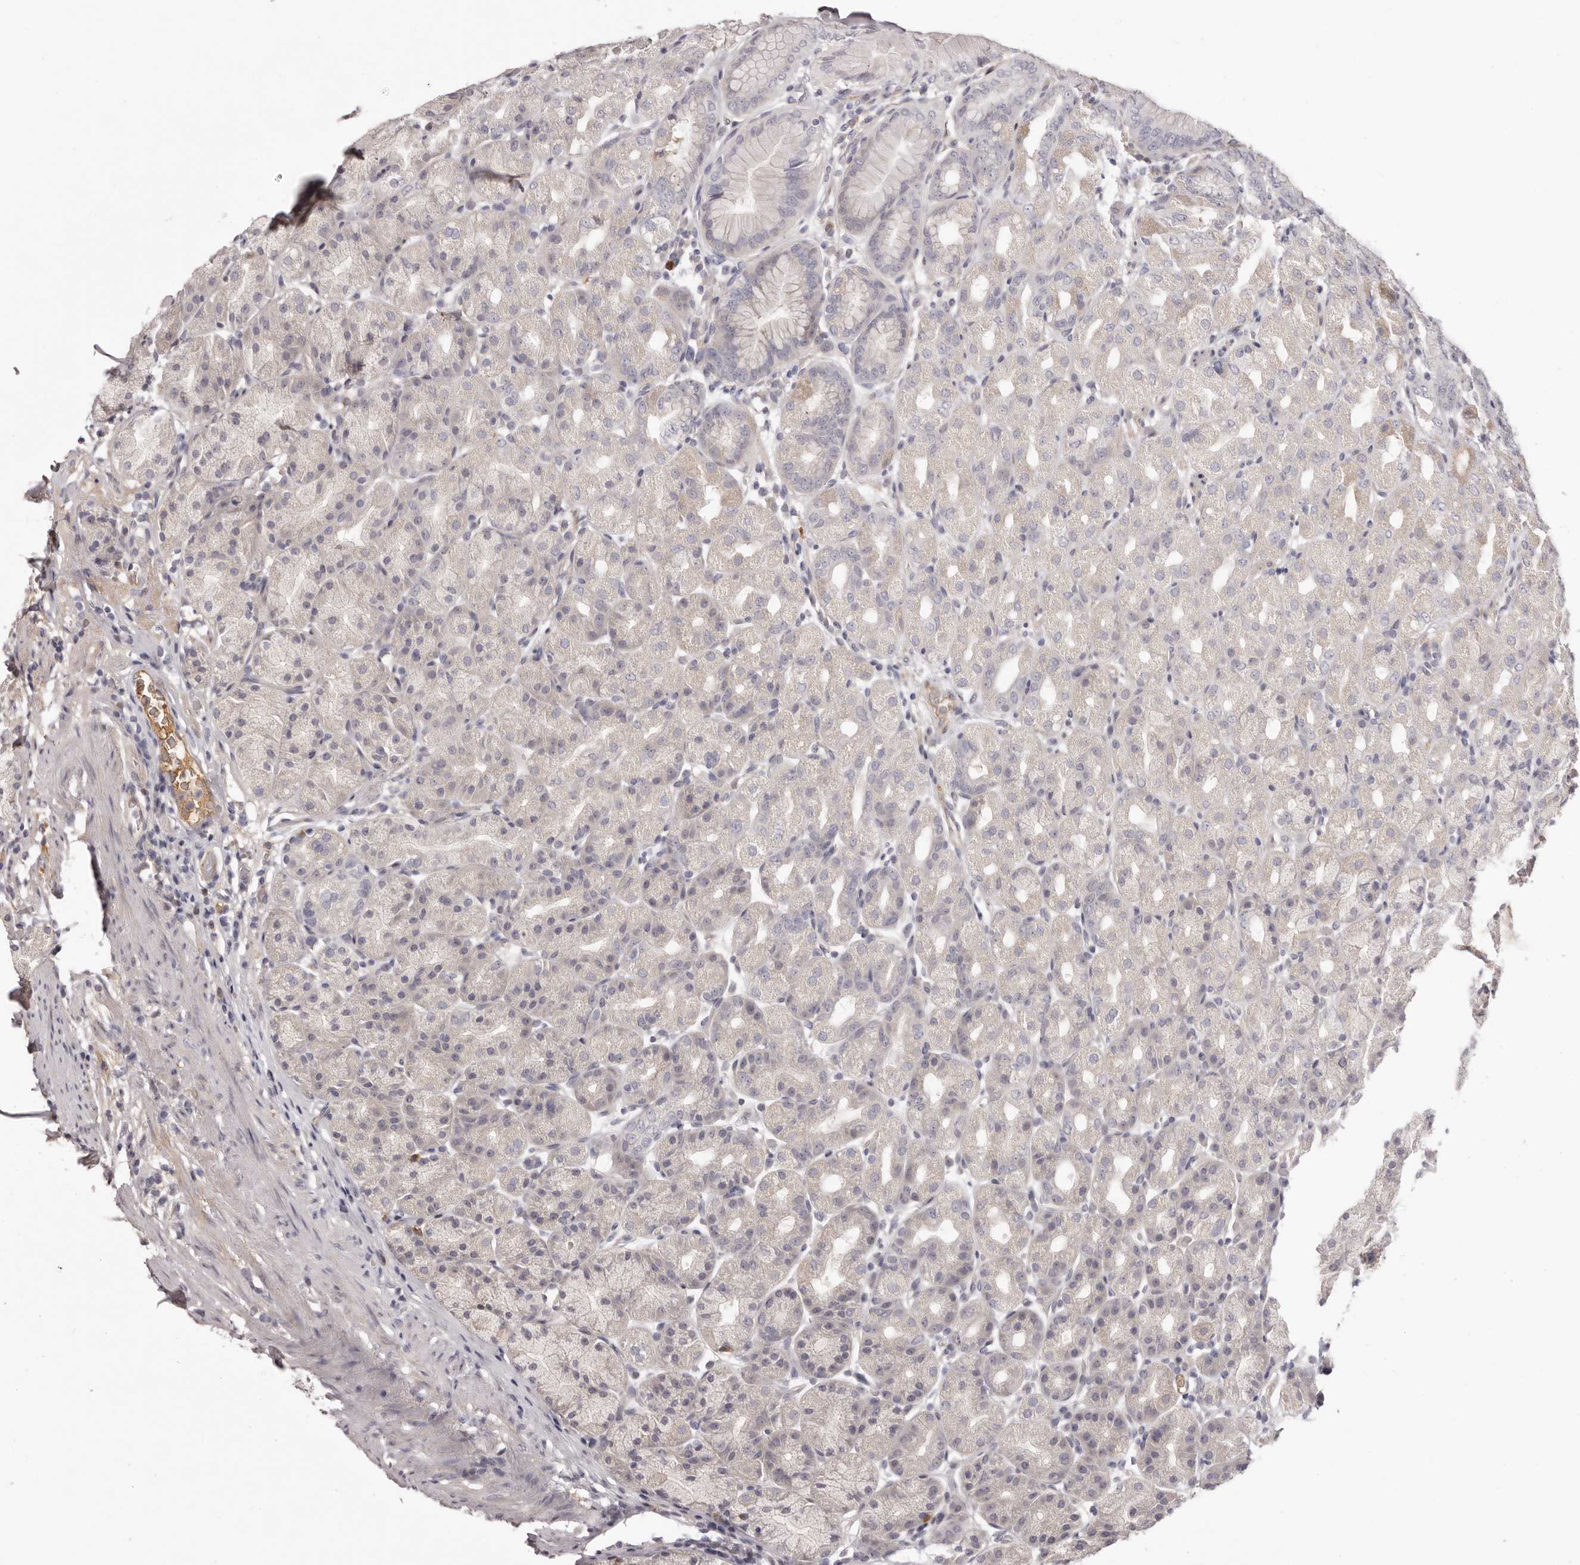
{"staining": {"intensity": "weak", "quantity": "25%-75%", "location": "cytoplasmic/membranous"}, "tissue": "stomach", "cell_type": "Glandular cells", "image_type": "normal", "snomed": [{"axis": "morphology", "description": "Normal tissue, NOS"}, {"axis": "topography", "description": "Stomach, upper"}], "caption": "Protein staining of unremarkable stomach exhibits weak cytoplasmic/membranous positivity in about 25%-75% of glandular cells. The staining is performed using DAB (3,3'-diaminobenzidine) brown chromogen to label protein expression. The nuclei are counter-stained blue using hematoxylin.", "gene": "OTUD3", "patient": {"sex": "male", "age": 68}}